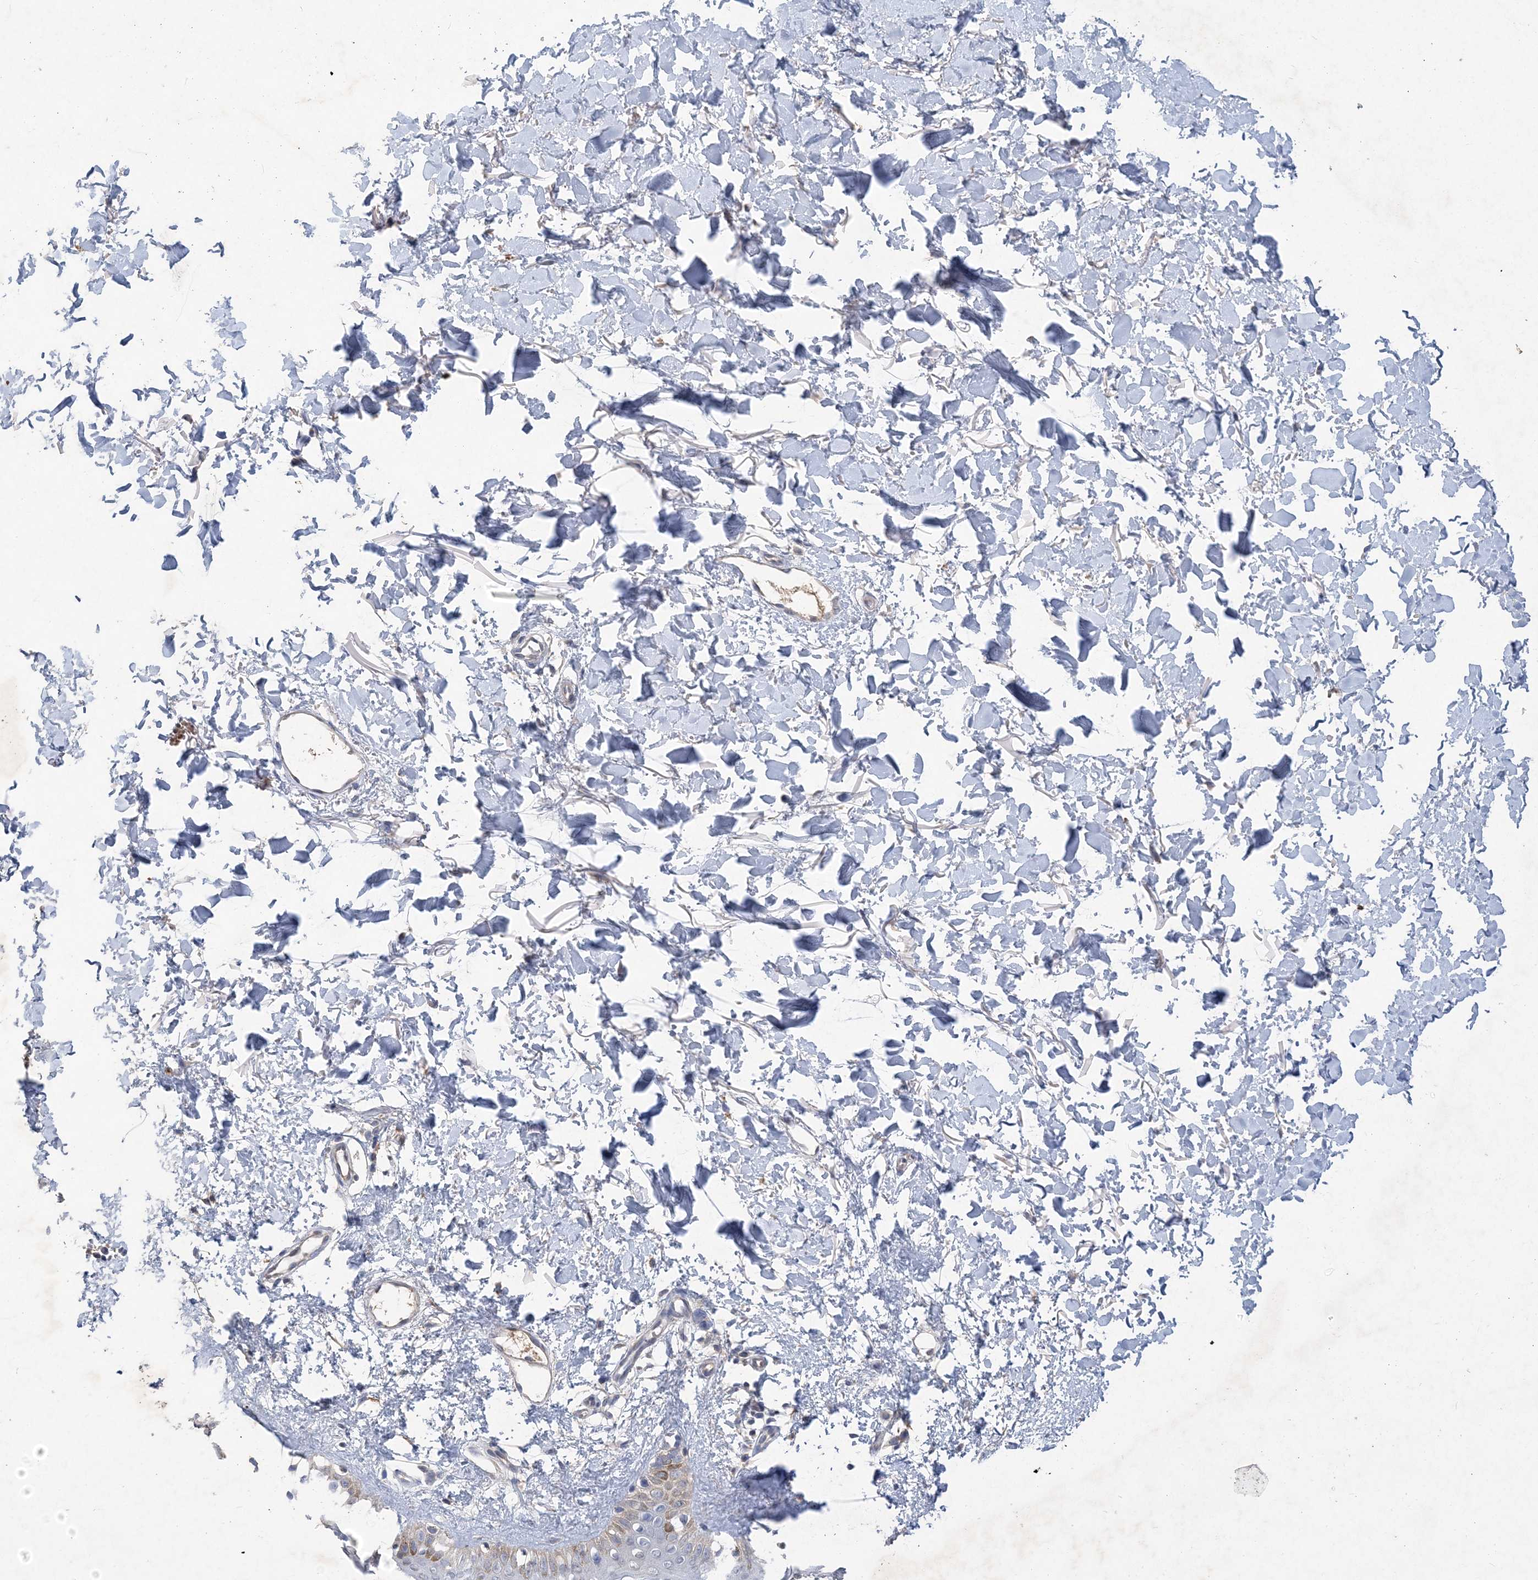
{"staining": {"intensity": "negative", "quantity": "none", "location": "none"}, "tissue": "skin", "cell_type": "Fibroblasts", "image_type": "normal", "snomed": [{"axis": "morphology", "description": "Normal tissue, NOS"}, {"axis": "topography", "description": "Skin"}], "caption": "Immunohistochemistry micrograph of unremarkable skin: human skin stained with DAB demonstrates no significant protein positivity in fibroblasts.", "gene": "C11orf58", "patient": {"sex": "female", "age": 58}}